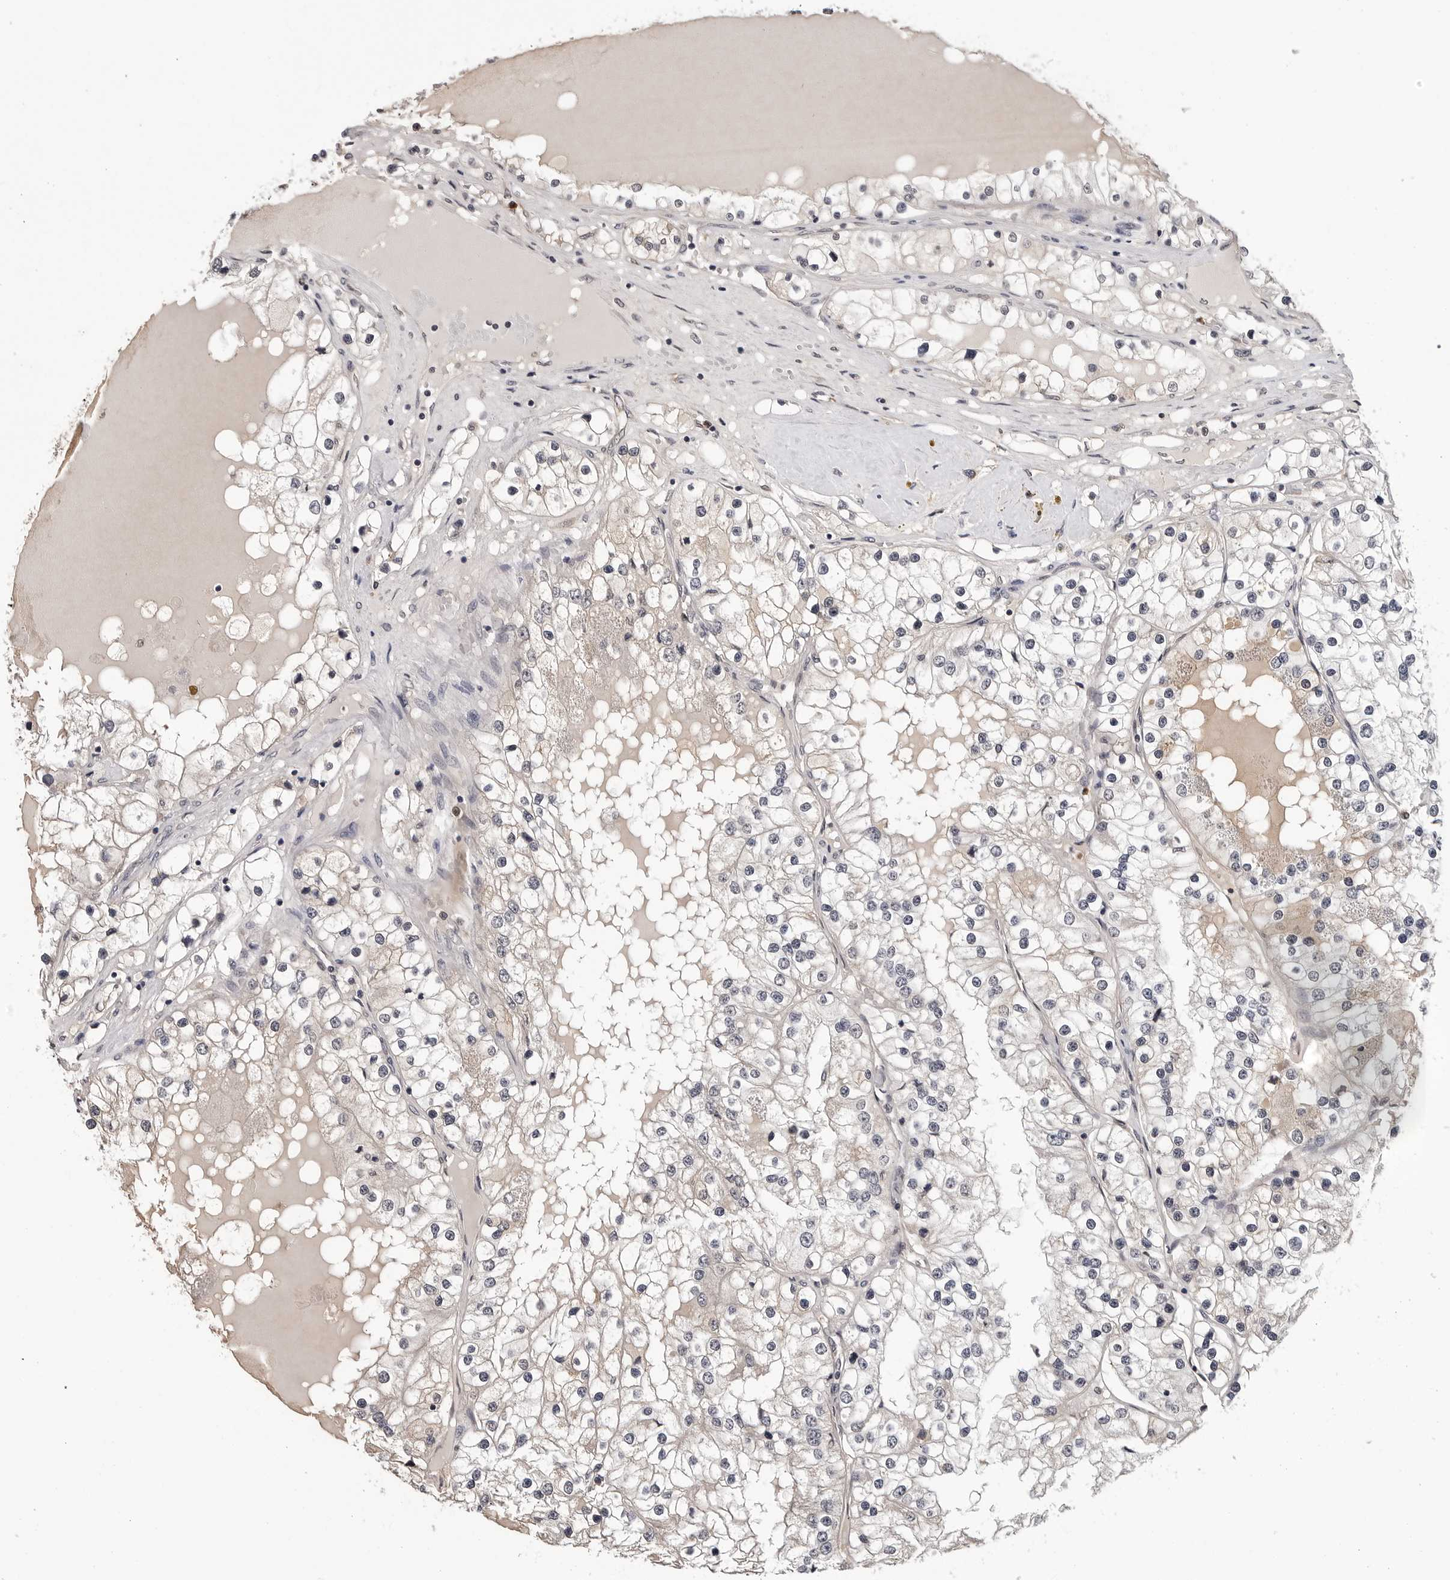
{"staining": {"intensity": "negative", "quantity": "none", "location": "none"}, "tissue": "renal cancer", "cell_type": "Tumor cells", "image_type": "cancer", "snomed": [{"axis": "morphology", "description": "Adenocarcinoma, NOS"}, {"axis": "topography", "description": "Kidney"}], "caption": "An image of renal adenocarcinoma stained for a protein exhibits no brown staining in tumor cells. Nuclei are stained in blue.", "gene": "TRMT13", "patient": {"sex": "male", "age": 68}}